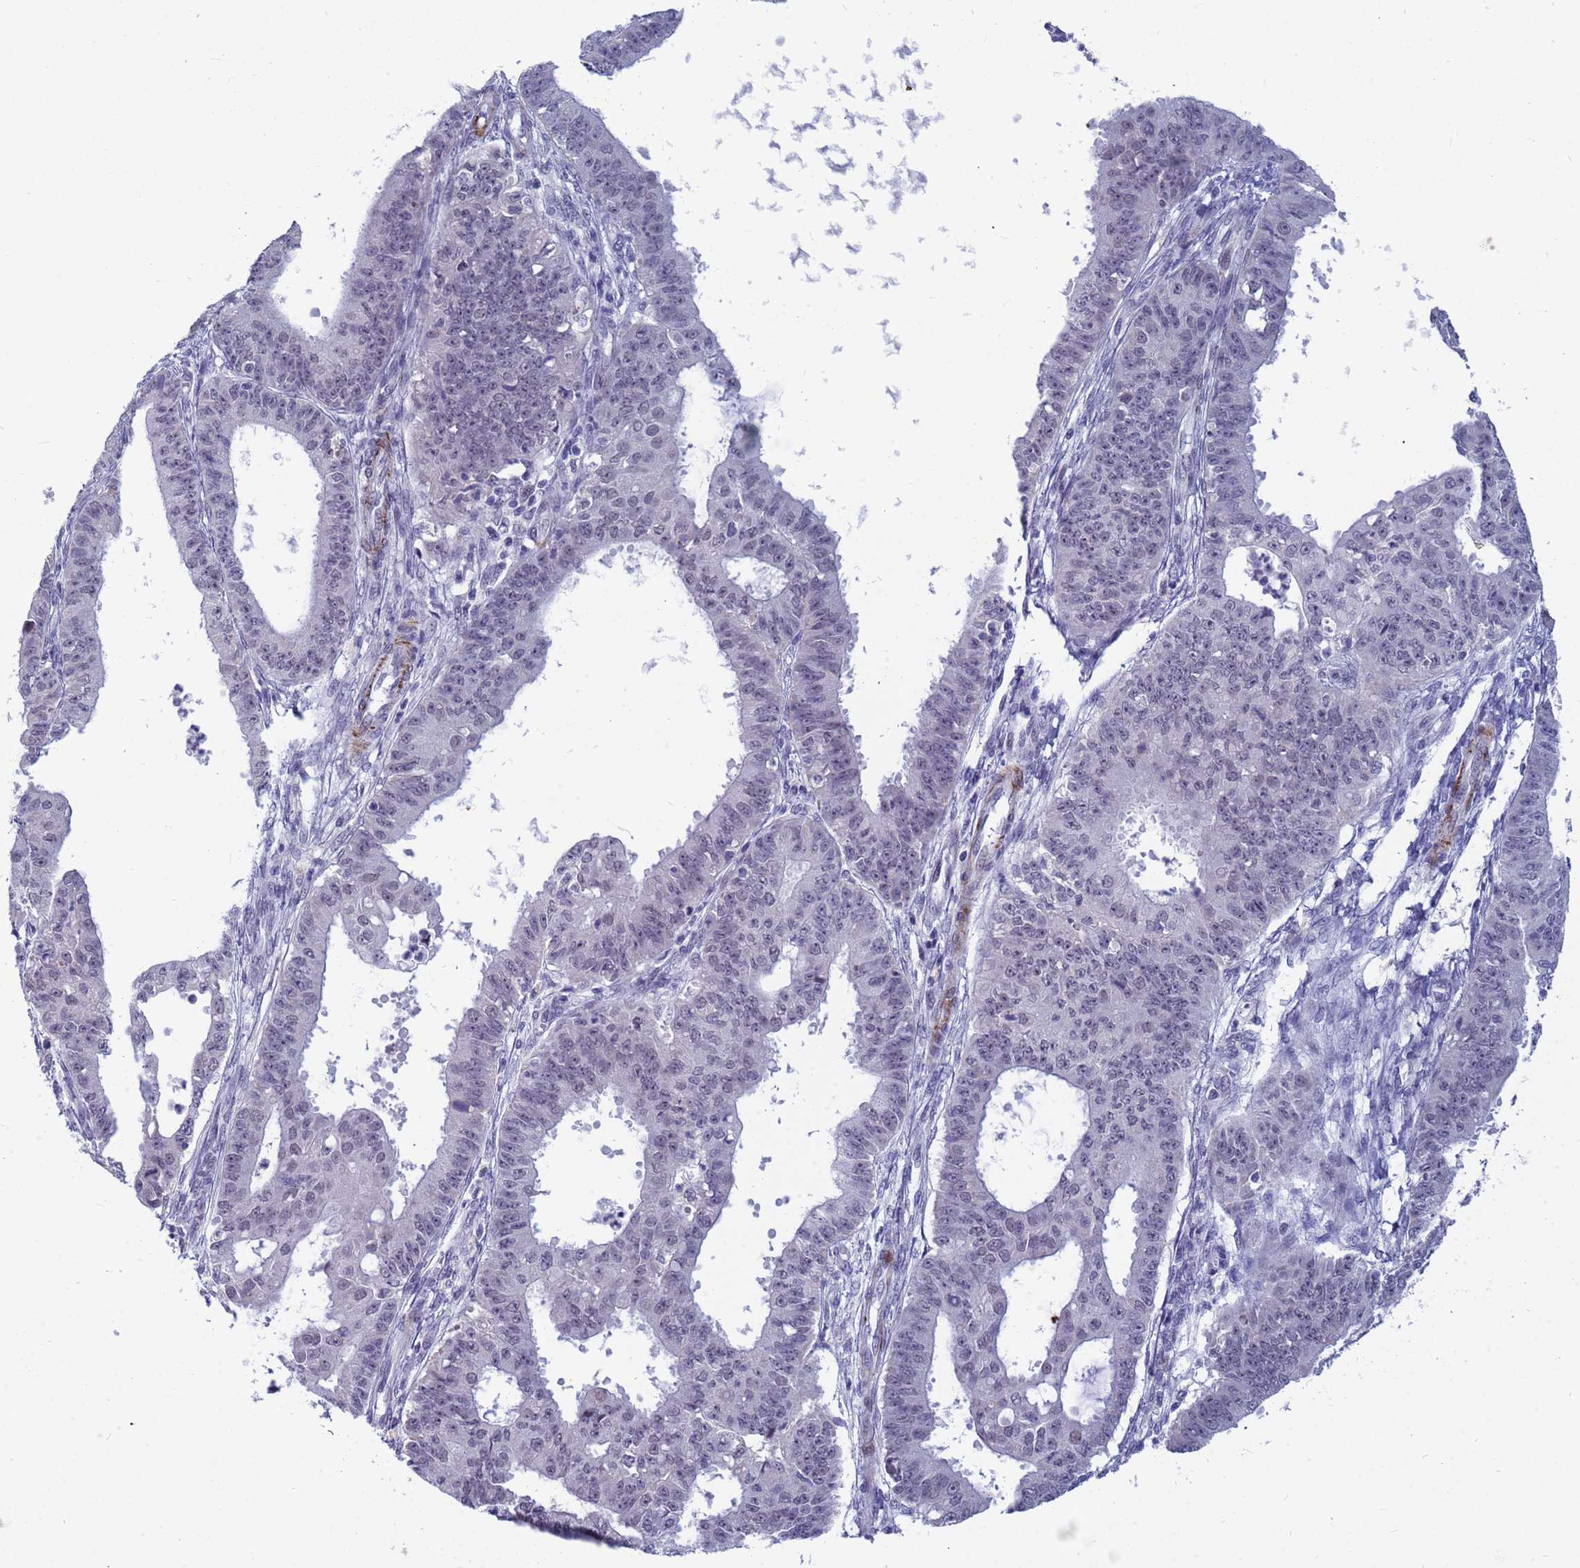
{"staining": {"intensity": "negative", "quantity": "none", "location": "none"}, "tissue": "ovarian cancer", "cell_type": "Tumor cells", "image_type": "cancer", "snomed": [{"axis": "morphology", "description": "Carcinoma, endometroid"}, {"axis": "topography", "description": "Appendix"}, {"axis": "topography", "description": "Ovary"}], "caption": "Immunohistochemical staining of ovarian cancer (endometroid carcinoma) demonstrates no significant positivity in tumor cells. (Brightfield microscopy of DAB (3,3'-diaminobenzidine) immunohistochemistry (IHC) at high magnification).", "gene": "CXorf65", "patient": {"sex": "female", "age": 42}}